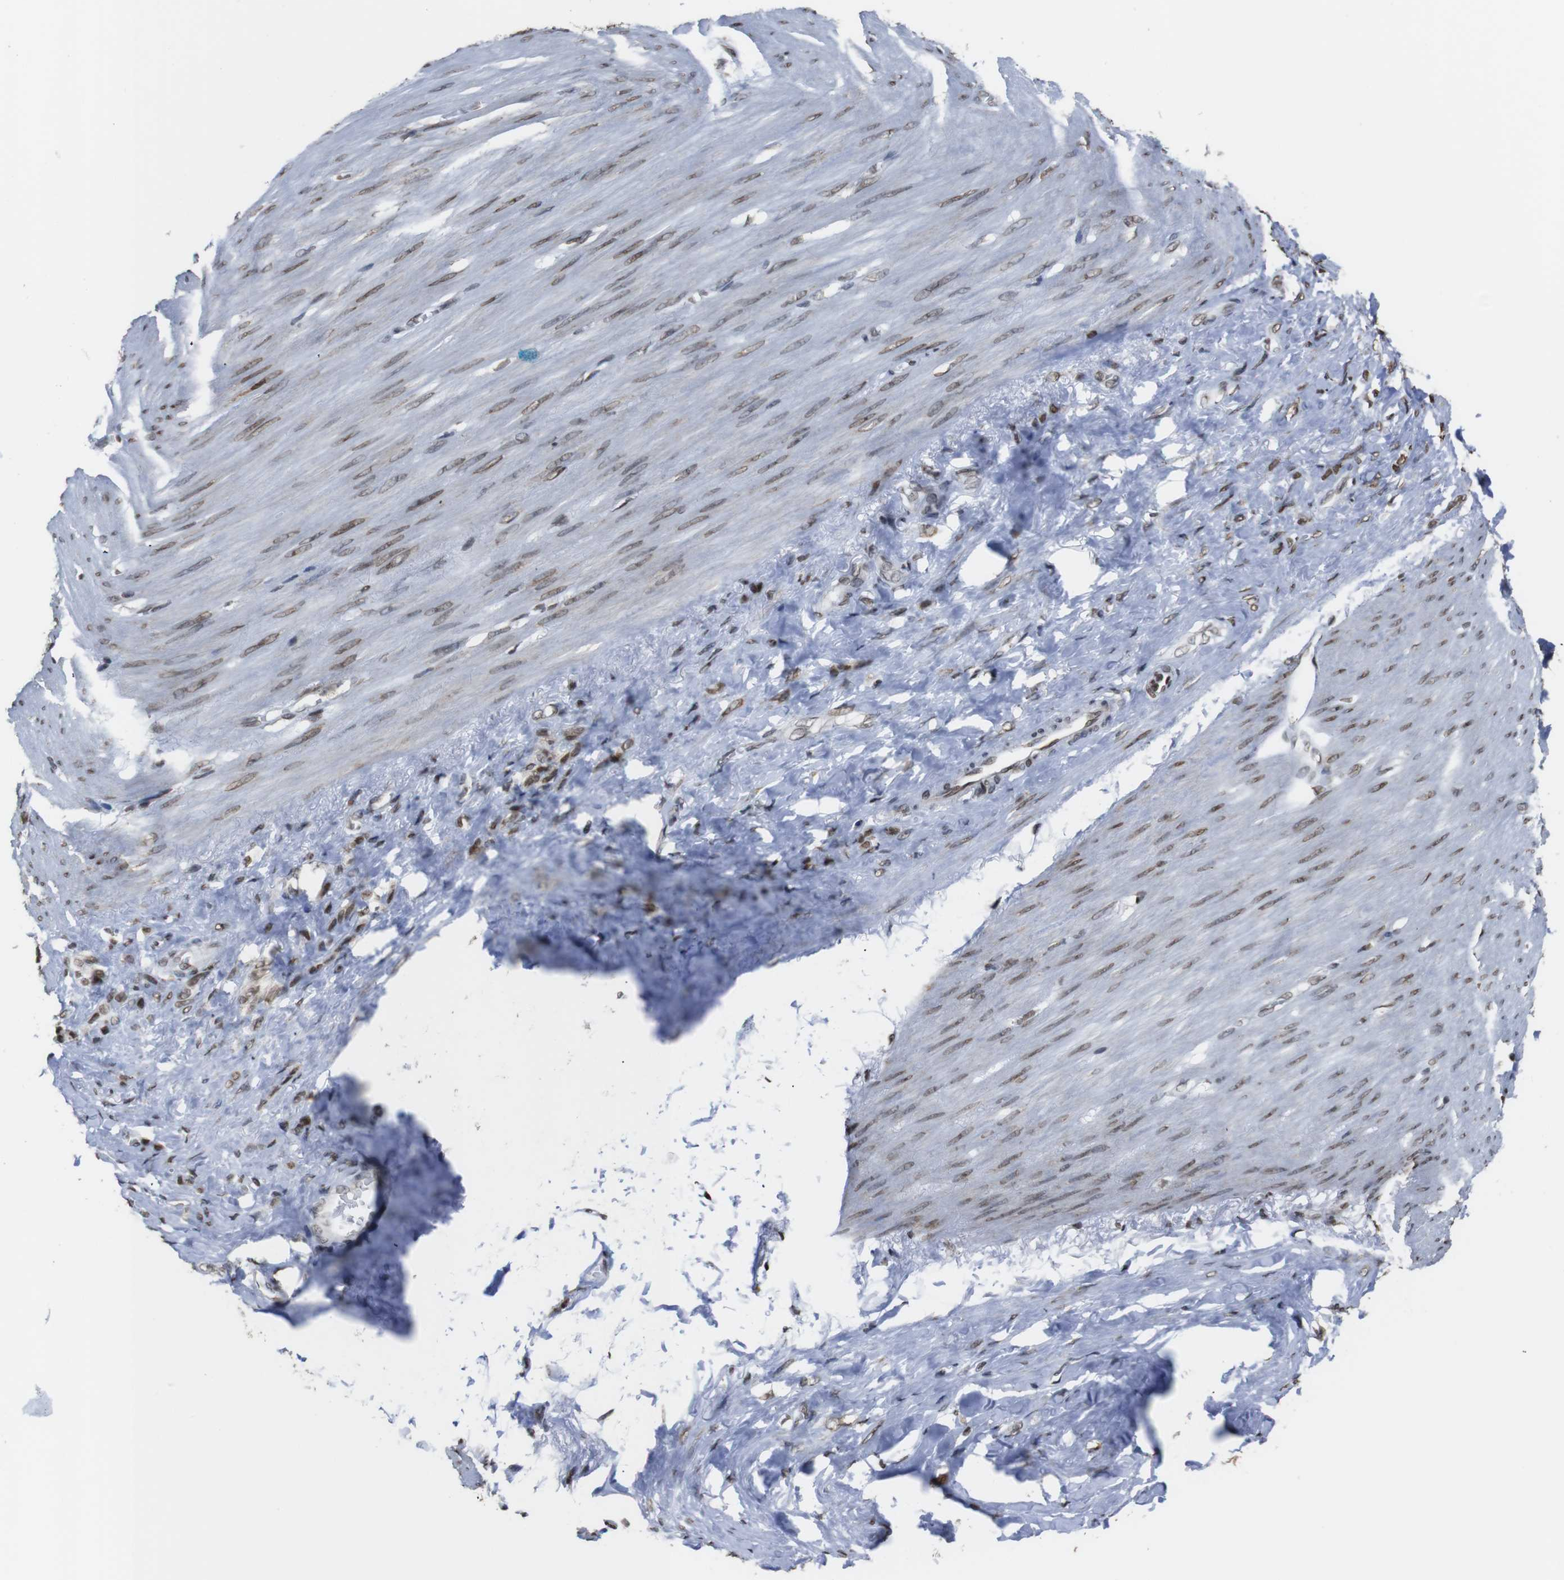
{"staining": {"intensity": "moderate", "quantity": ">75%", "location": "nuclear"}, "tissue": "stomach cancer", "cell_type": "Tumor cells", "image_type": "cancer", "snomed": [{"axis": "morphology", "description": "Adenocarcinoma, NOS"}, {"axis": "topography", "description": "Stomach"}], "caption": "About >75% of tumor cells in stomach cancer reveal moderate nuclear protein expression as visualized by brown immunohistochemical staining.", "gene": "ROMO1", "patient": {"sex": "male", "age": 82}}